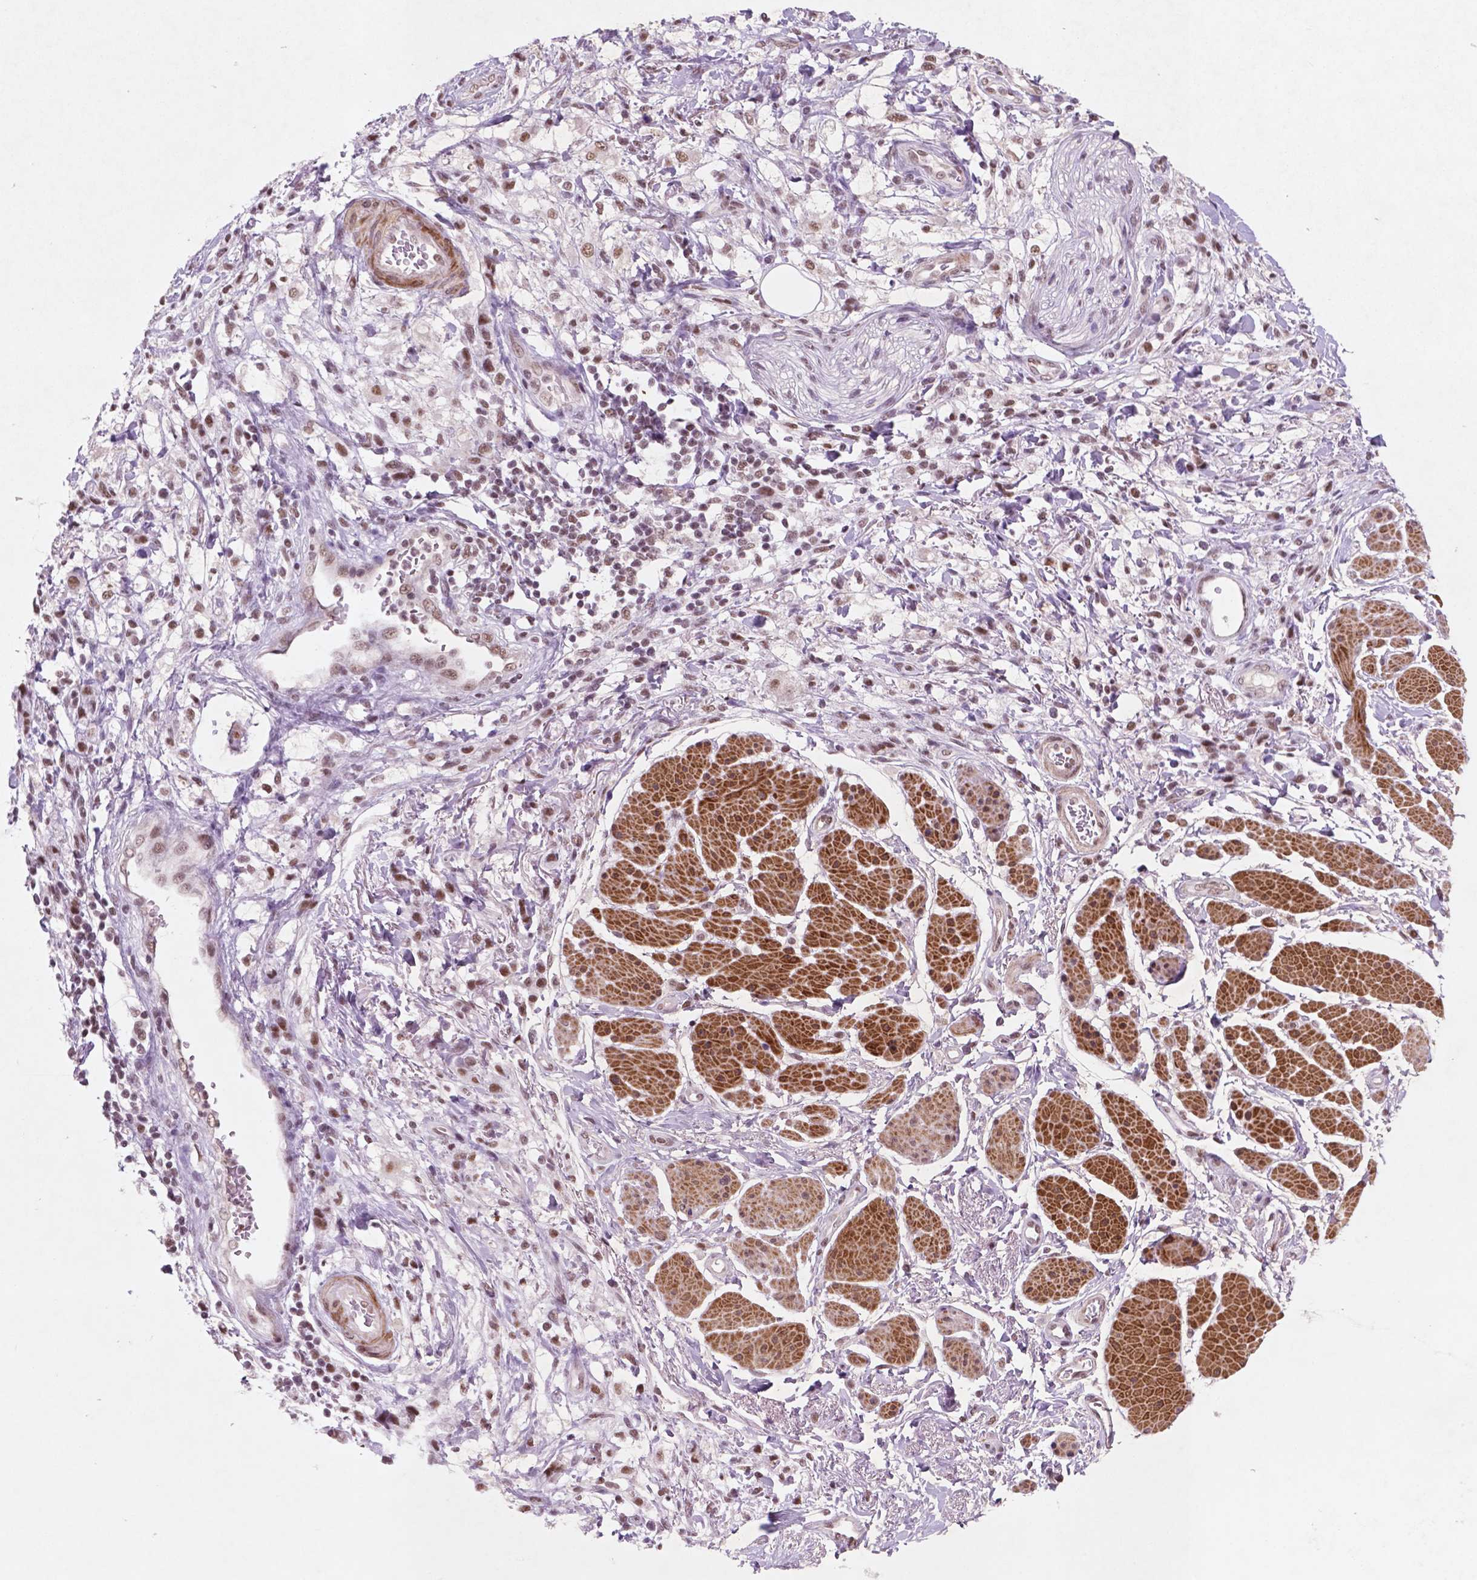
{"staining": {"intensity": "weak", "quantity": ">75%", "location": "nuclear"}, "tissue": "stomach cancer", "cell_type": "Tumor cells", "image_type": "cancer", "snomed": [{"axis": "morphology", "description": "Adenocarcinoma, NOS"}, {"axis": "topography", "description": "Stomach"}], "caption": "High-power microscopy captured an immunohistochemistry photomicrograph of adenocarcinoma (stomach), revealing weak nuclear staining in about >75% of tumor cells.", "gene": "CTR9", "patient": {"sex": "female", "age": 60}}